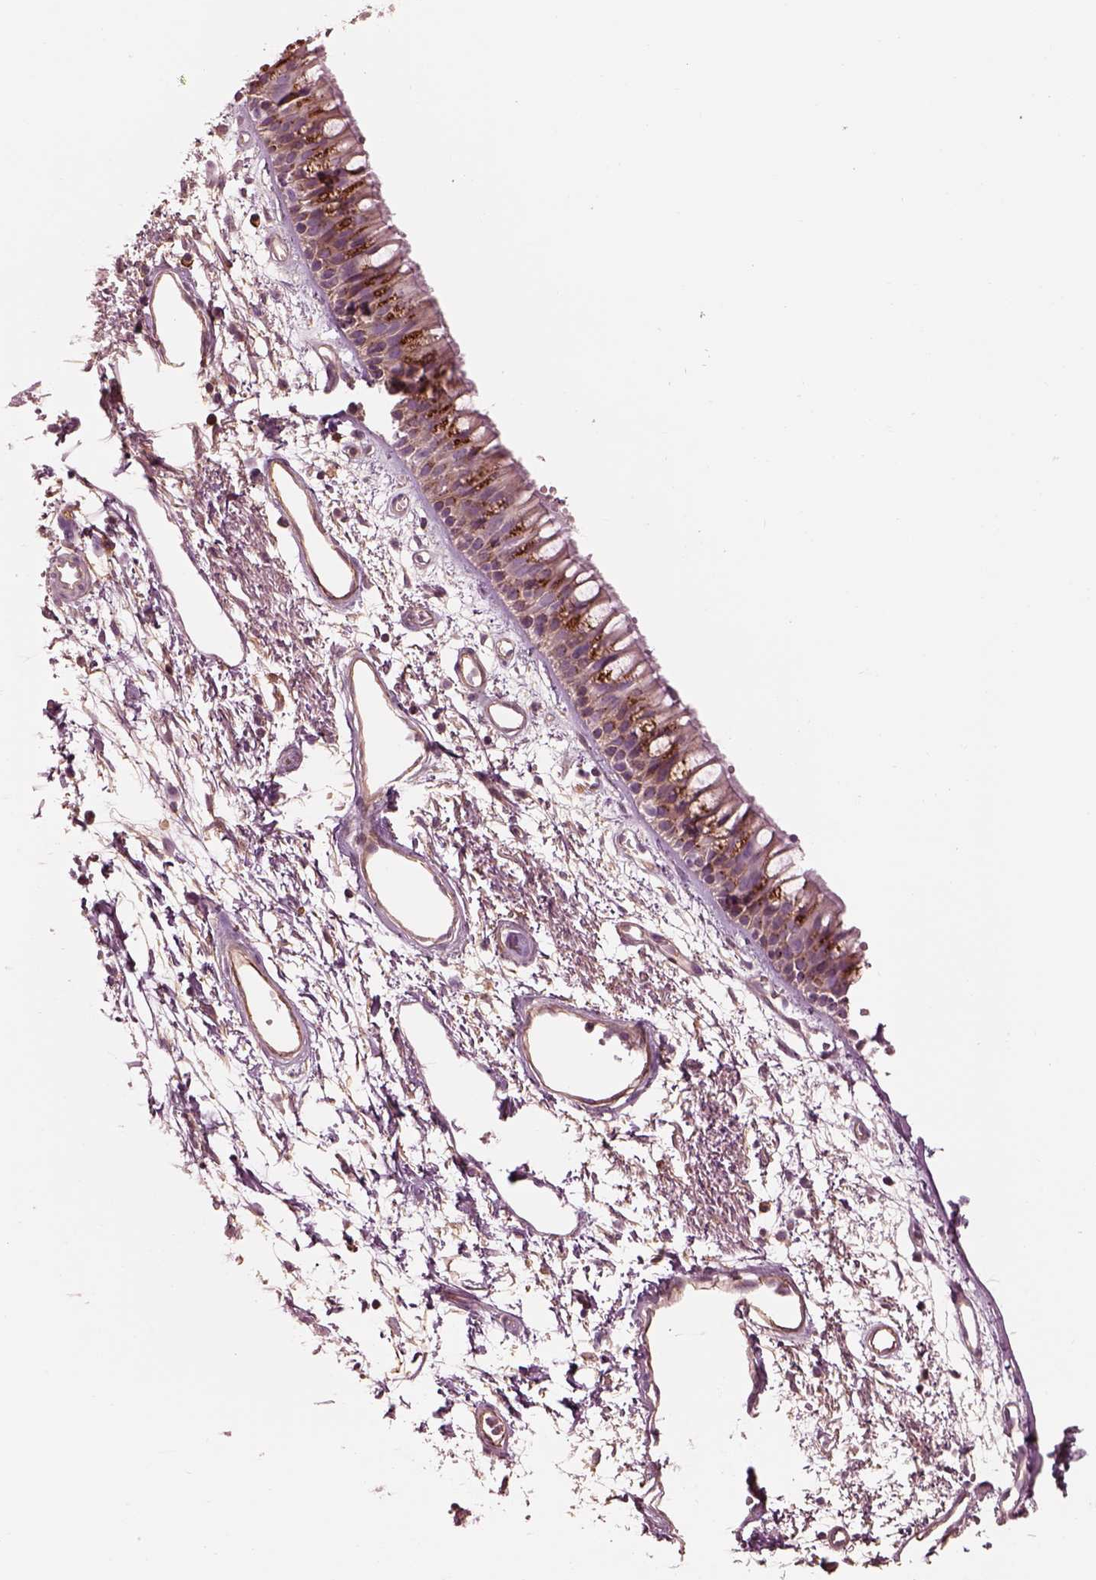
{"staining": {"intensity": "moderate", "quantity": "25%-75%", "location": "cytoplasmic/membranous"}, "tissue": "bronchus", "cell_type": "Respiratory epithelial cells", "image_type": "normal", "snomed": [{"axis": "morphology", "description": "Normal tissue, NOS"}, {"axis": "morphology", "description": "Squamous cell carcinoma, NOS"}, {"axis": "topography", "description": "Cartilage tissue"}, {"axis": "topography", "description": "Bronchus"}, {"axis": "topography", "description": "Lung"}], "caption": "Approximately 25%-75% of respiratory epithelial cells in normal bronchus reveal moderate cytoplasmic/membranous protein positivity as visualized by brown immunohistochemical staining.", "gene": "ELAPOR1", "patient": {"sex": "male", "age": 66}}